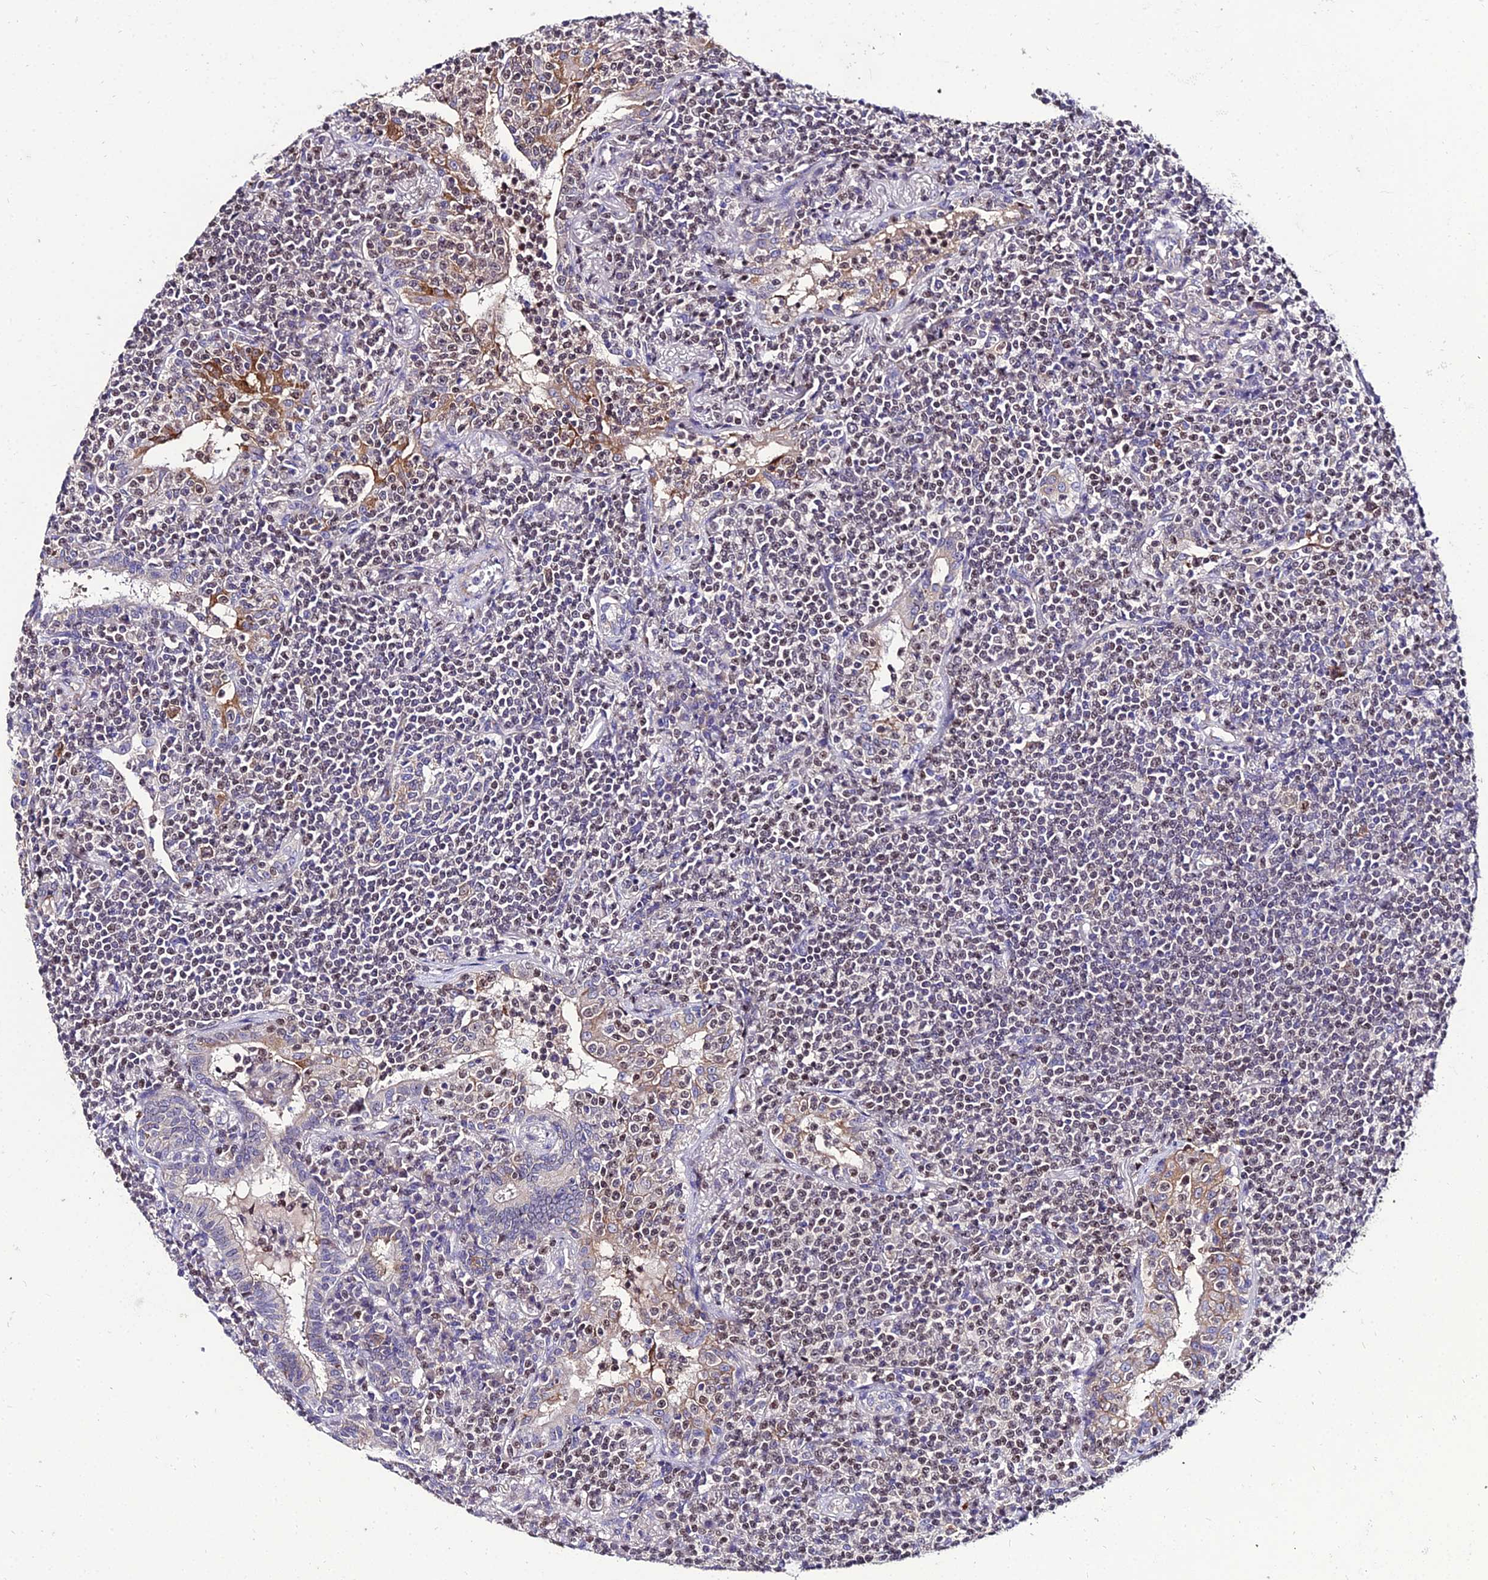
{"staining": {"intensity": "moderate", "quantity": "<25%", "location": "nuclear"}, "tissue": "lymphoma", "cell_type": "Tumor cells", "image_type": "cancer", "snomed": [{"axis": "morphology", "description": "Malignant lymphoma, non-Hodgkin's type, Low grade"}, {"axis": "topography", "description": "Lung"}], "caption": "Human lymphoma stained with a protein marker exhibits moderate staining in tumor cells.", "gene": "SHQ1", "patient": {"sex": "female", "age": 71}}